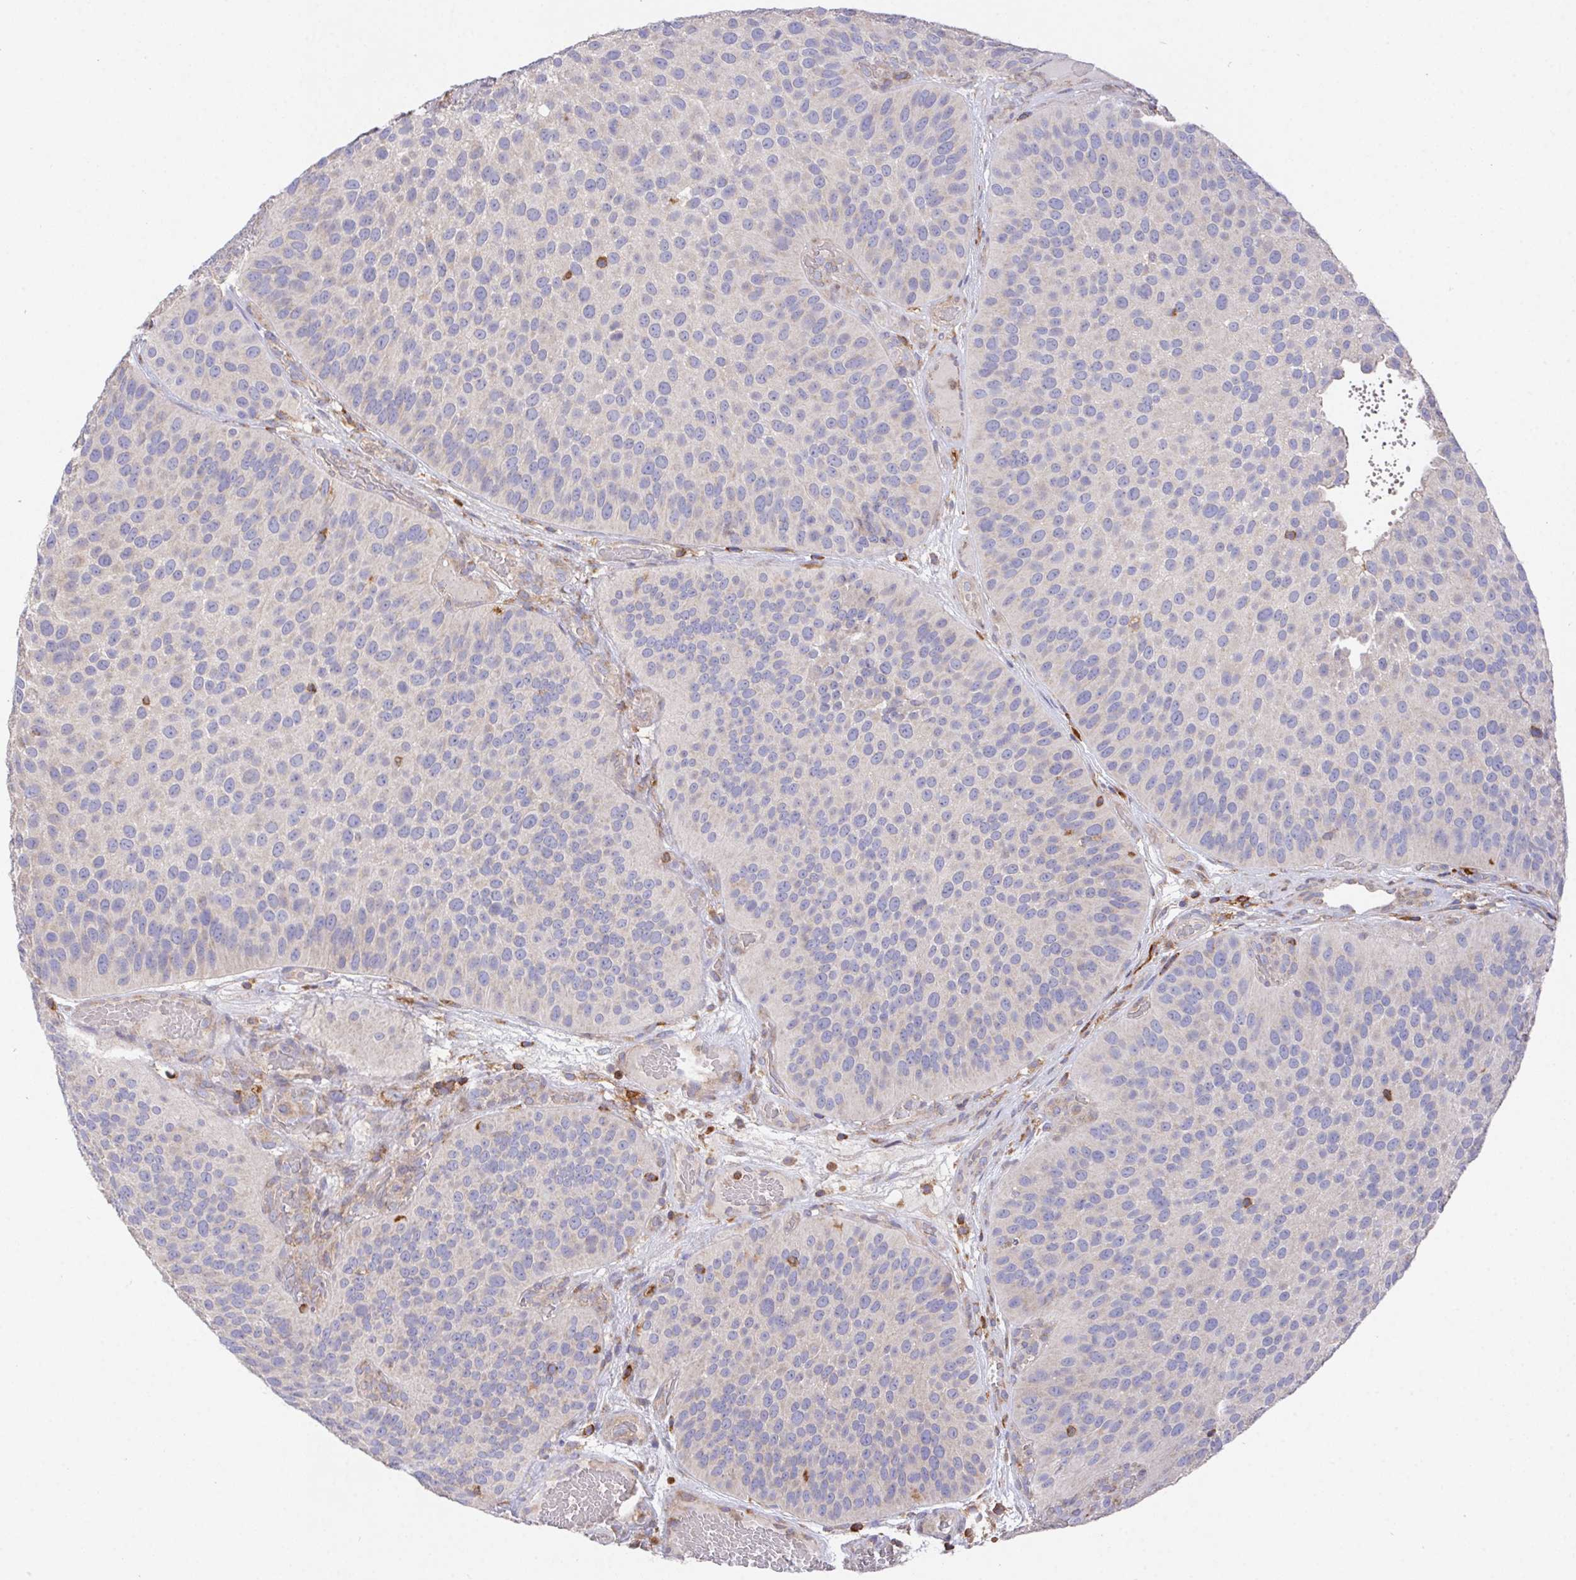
{"staining": {"intensity": "negative", "quantity": "none", "location": "none"}, "tissue": "urothelial cancer", "cell_type": "Tumor cells", "image_type": "cancer", "snomed": [{"axis": "morphology", "description": "Urothelial carcinoma, Low grade"}, {"axis": "topography", "description": "Urinary bladder"}], "caption": "Tumor cells show no significant protein staining in low-grade urothelial carcinoma.", "gene": "FAM241A", "patient": {"sex": "male", "age": 76}}